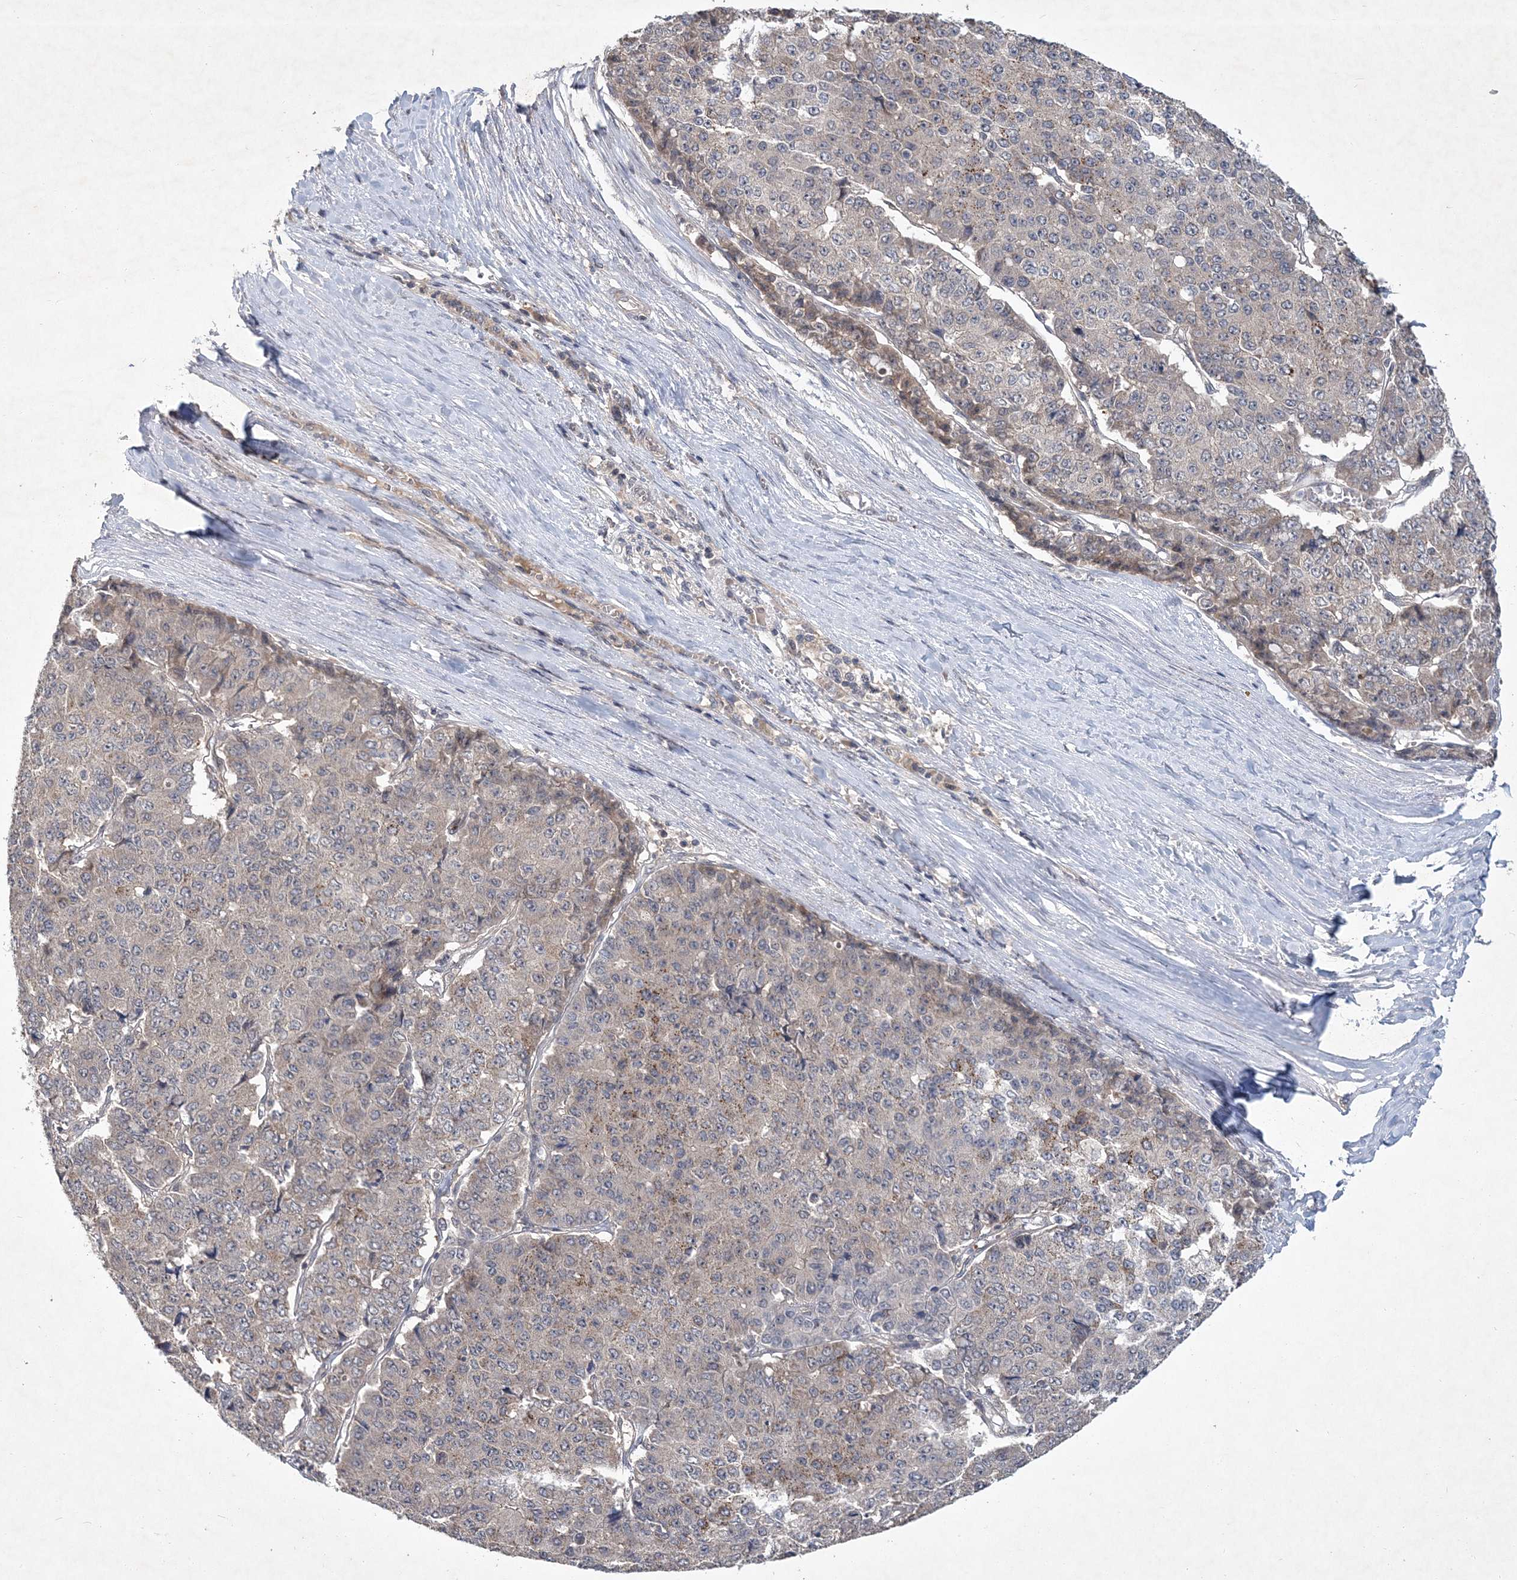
{"staining": {"intensity": "weak", "quantity": "25%-75%", "location": "cytoplasmic/membranous"}, "tissue": "pancreatic cancer", "cell_type": "Tumor cells", "image_type": "cancer", "snomed": [{"axis": "morphology", "description": "Adenocarcinoma, NOS"}, {"axis": "topography", "description": "Pancreas"}], "caption": "Human pancreatic cancer (adenocarcinoma) stained with a protein marker reveals weak staining in tumor cells.", "gene": "RNF25", "patient": {"sex": "male", "age": 50}}